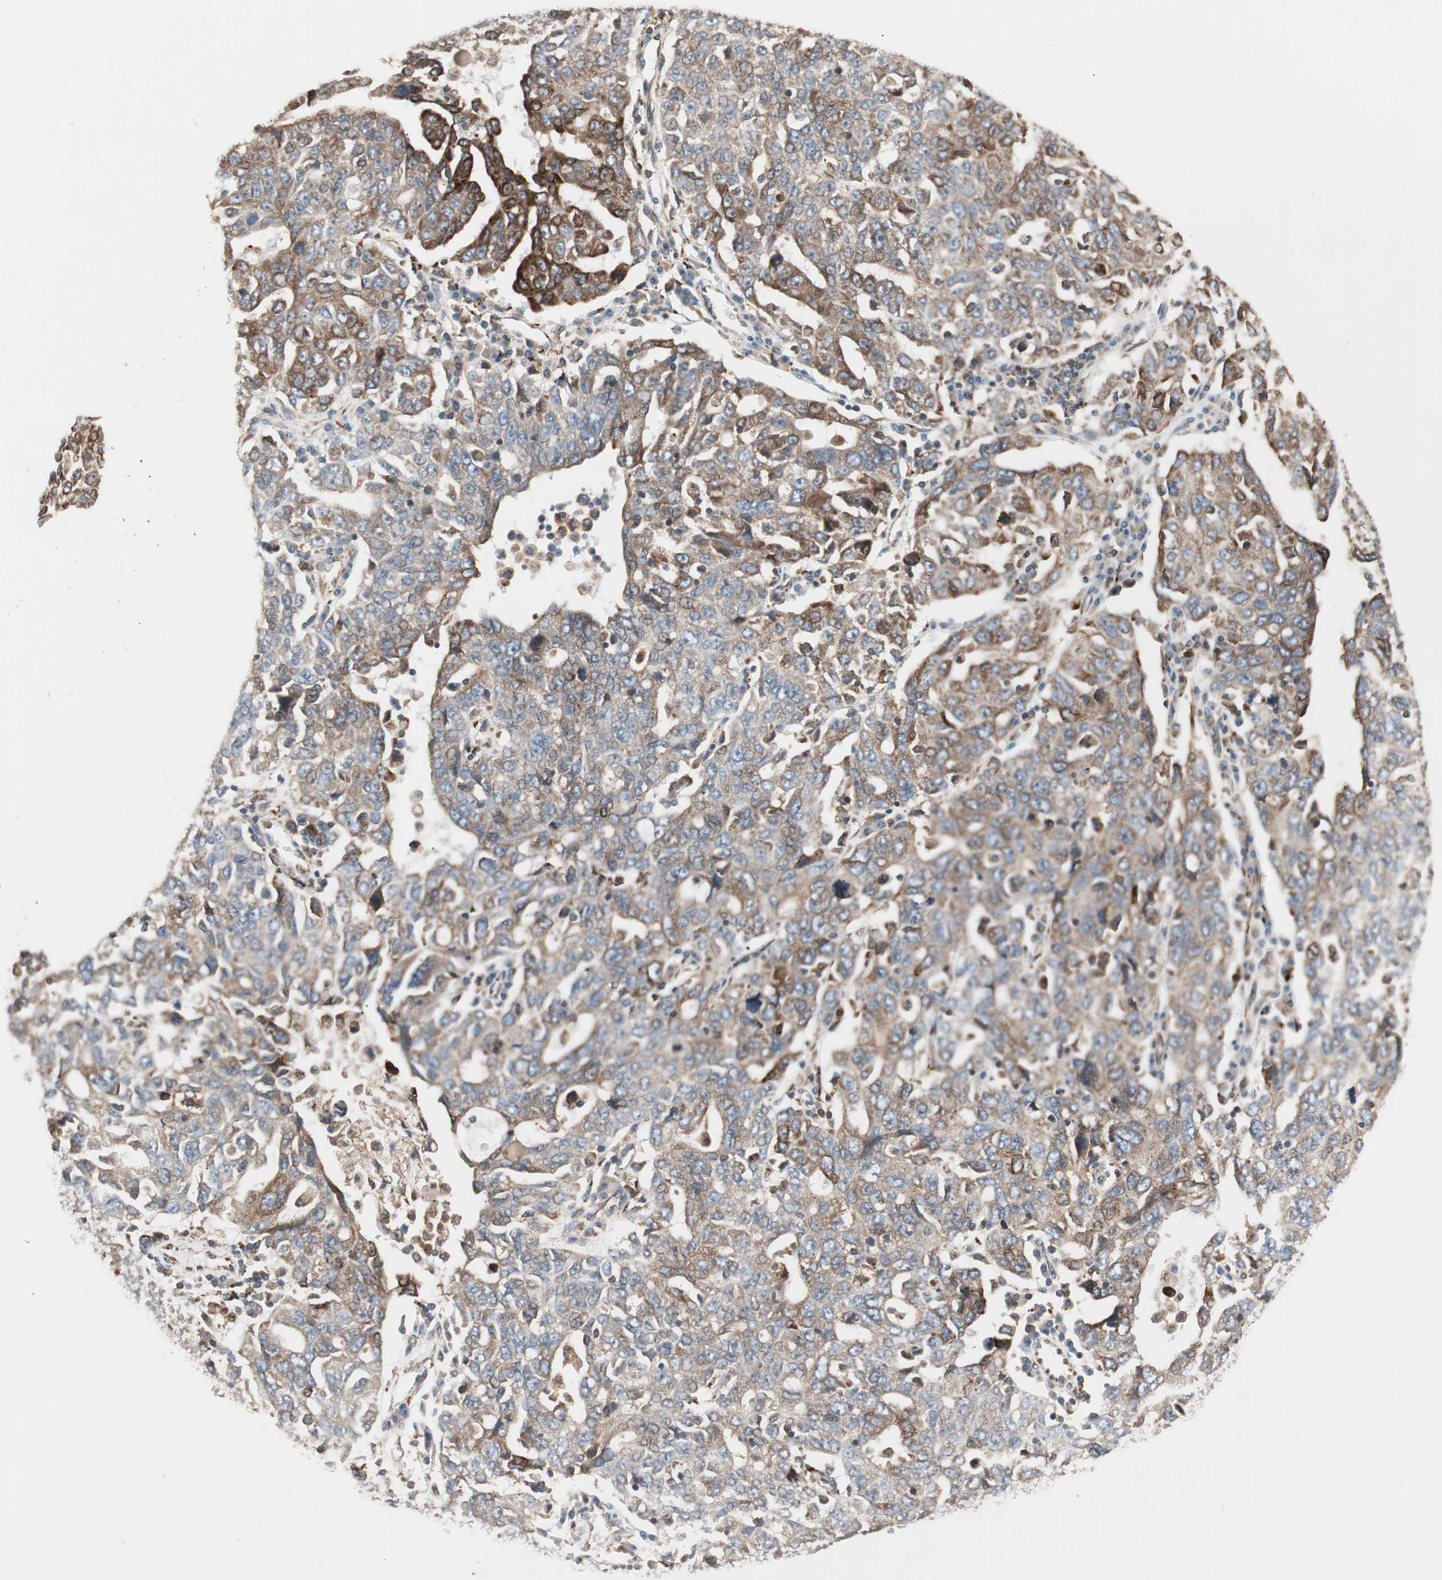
{"staining": {"intensity": "moderate", "quantity": ">75%", "location": "cytoplasmic/membranous"}, "tissue": "ovarian cancer", "cell_type": "Tumor cells", "image_type": "cancer", "snomed": [{"axis": "morphology", "description": "Carcinoma, endometroid"}, {"axis": "topography", "description": "Ovary"}], "caption": "Human ovarian cancer stained with a brown dye demonstrates moderate cytoplasmic/membranous positive positivity in approximately >75% of tumor cells.", "gene": "H6PD", "patient": {"sex": "female", "age": 62}}